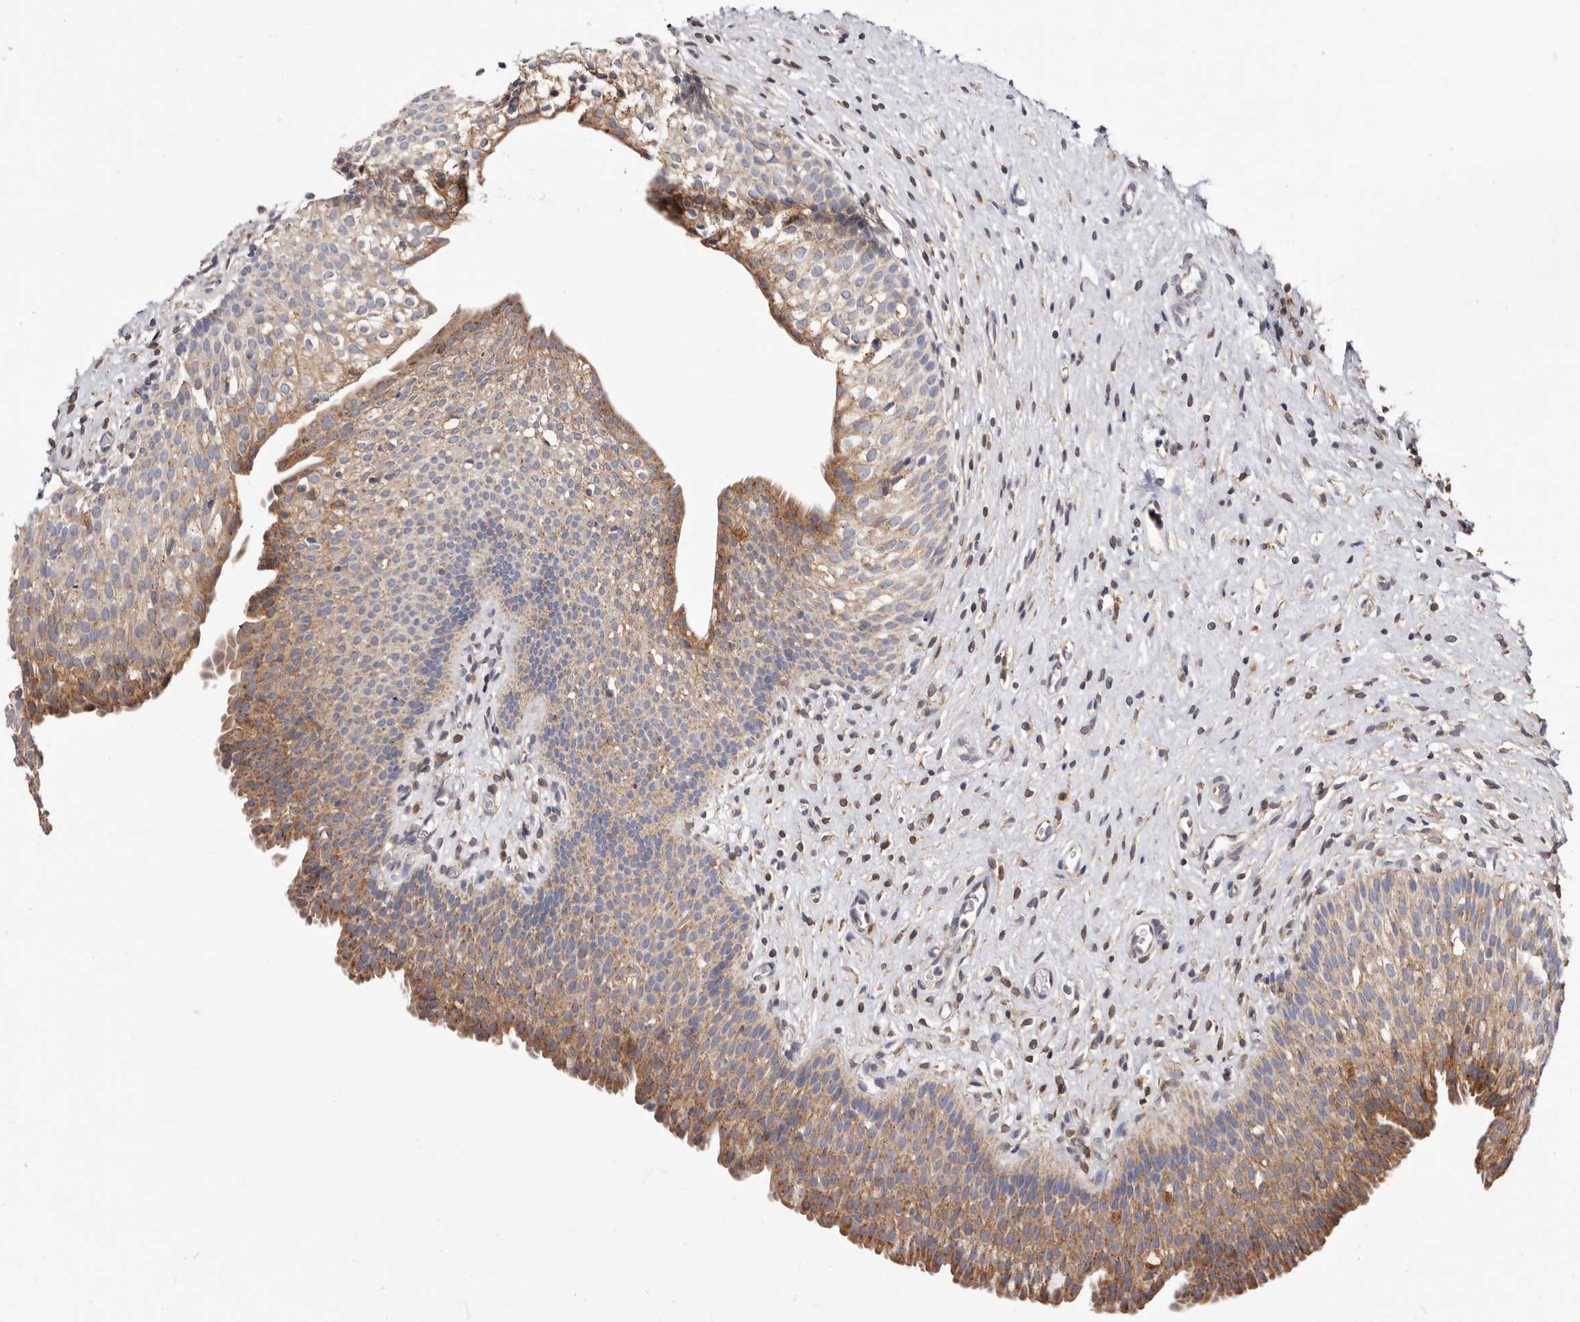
{"staining": {"intensity": "moderate", "quantity": ">75%", "location": "cytoplasmic/membranous"}, "tissue": "urinary bladder", "cell_type": "Urothelial cells", "image_type": "normal", "snomed": [{"axis": "morphology", "description": "Normal tissue, NOS"}, {"axis": "topography", "description": "Urinary bladder"}], "caption": "The histopathology image shows a brown stain indicating the presence of a protein in the cytoplasmic/membranous of urothelial cells in urinary bladder. Immunohistochemistry (ihc) stains the protein in brown and the nuclei are stained blue.", "gene": "COQ8B", "patient": {"sex": "male", "age": 1}}